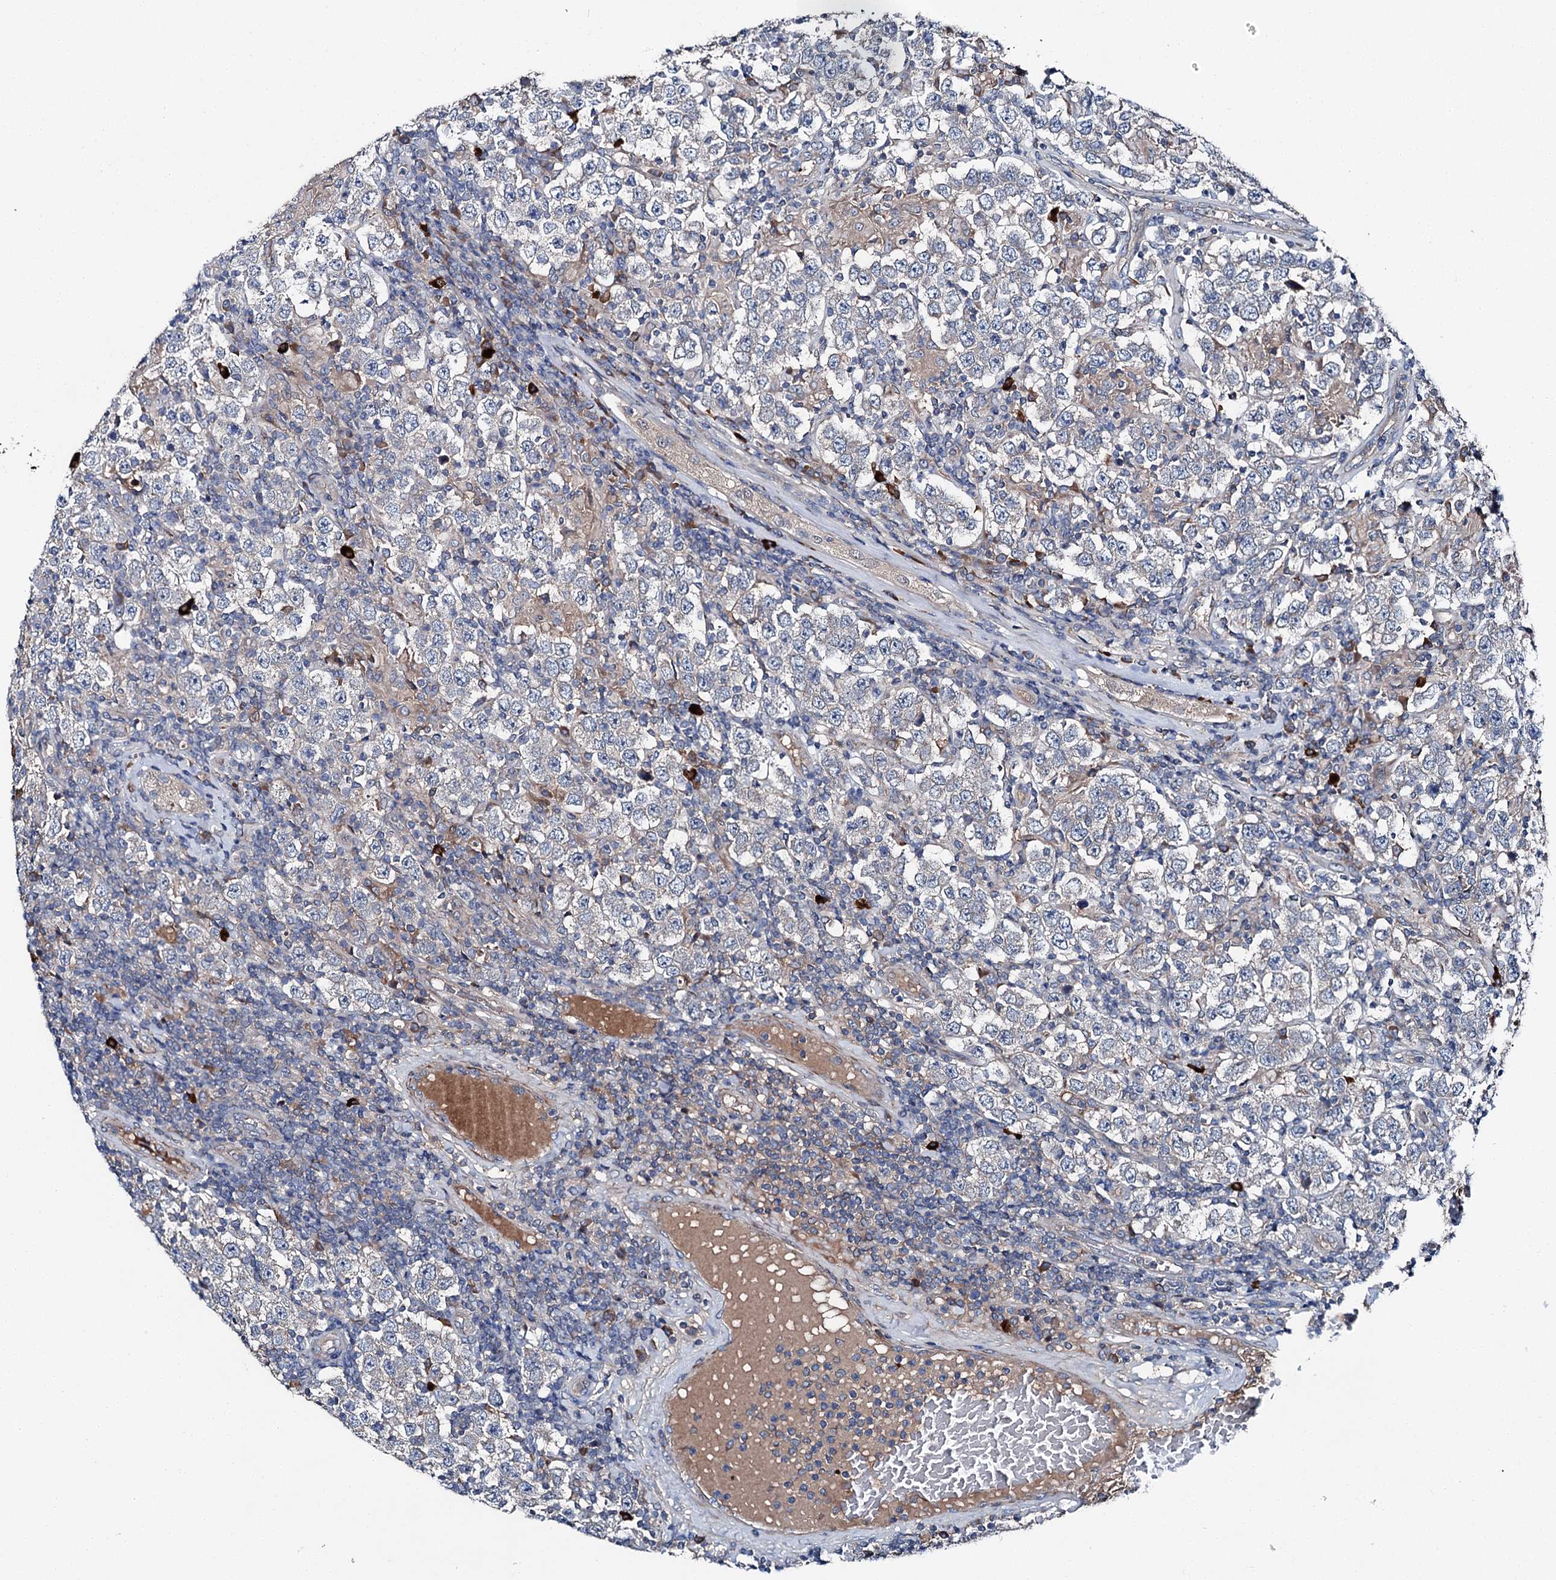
{"staining": {"intensity": "negative", "quantity": "none", "location": "none"}, "tissue": "testis cancer", "cell_type": "Tumor cells", "image_type": "cancer", "snomed": [{"axis": "morphology", "description": "Normal tissue, NOS"}, {"axis": "morphology", "description": "Urothelial carcinoma, High grade"}, {"axis": "morphology", "description": "Seminoma, NOS"}, {"axis": "morphology", "description": "Carcinoma, Embryonal, NOS"}, {"axis": "topography", "description": "Urinary bladder"}, {"axis": "topography", "description": "Testis"}], "caption": "High power microscopy micrograph of an immunohistochemistry photomicrograph of testis cancer (embryonal carcinoma), revealing no significant positivity in tumor cells.", "gene": "SLC22A25", "patient": {"sex": "male", "age": 41}}